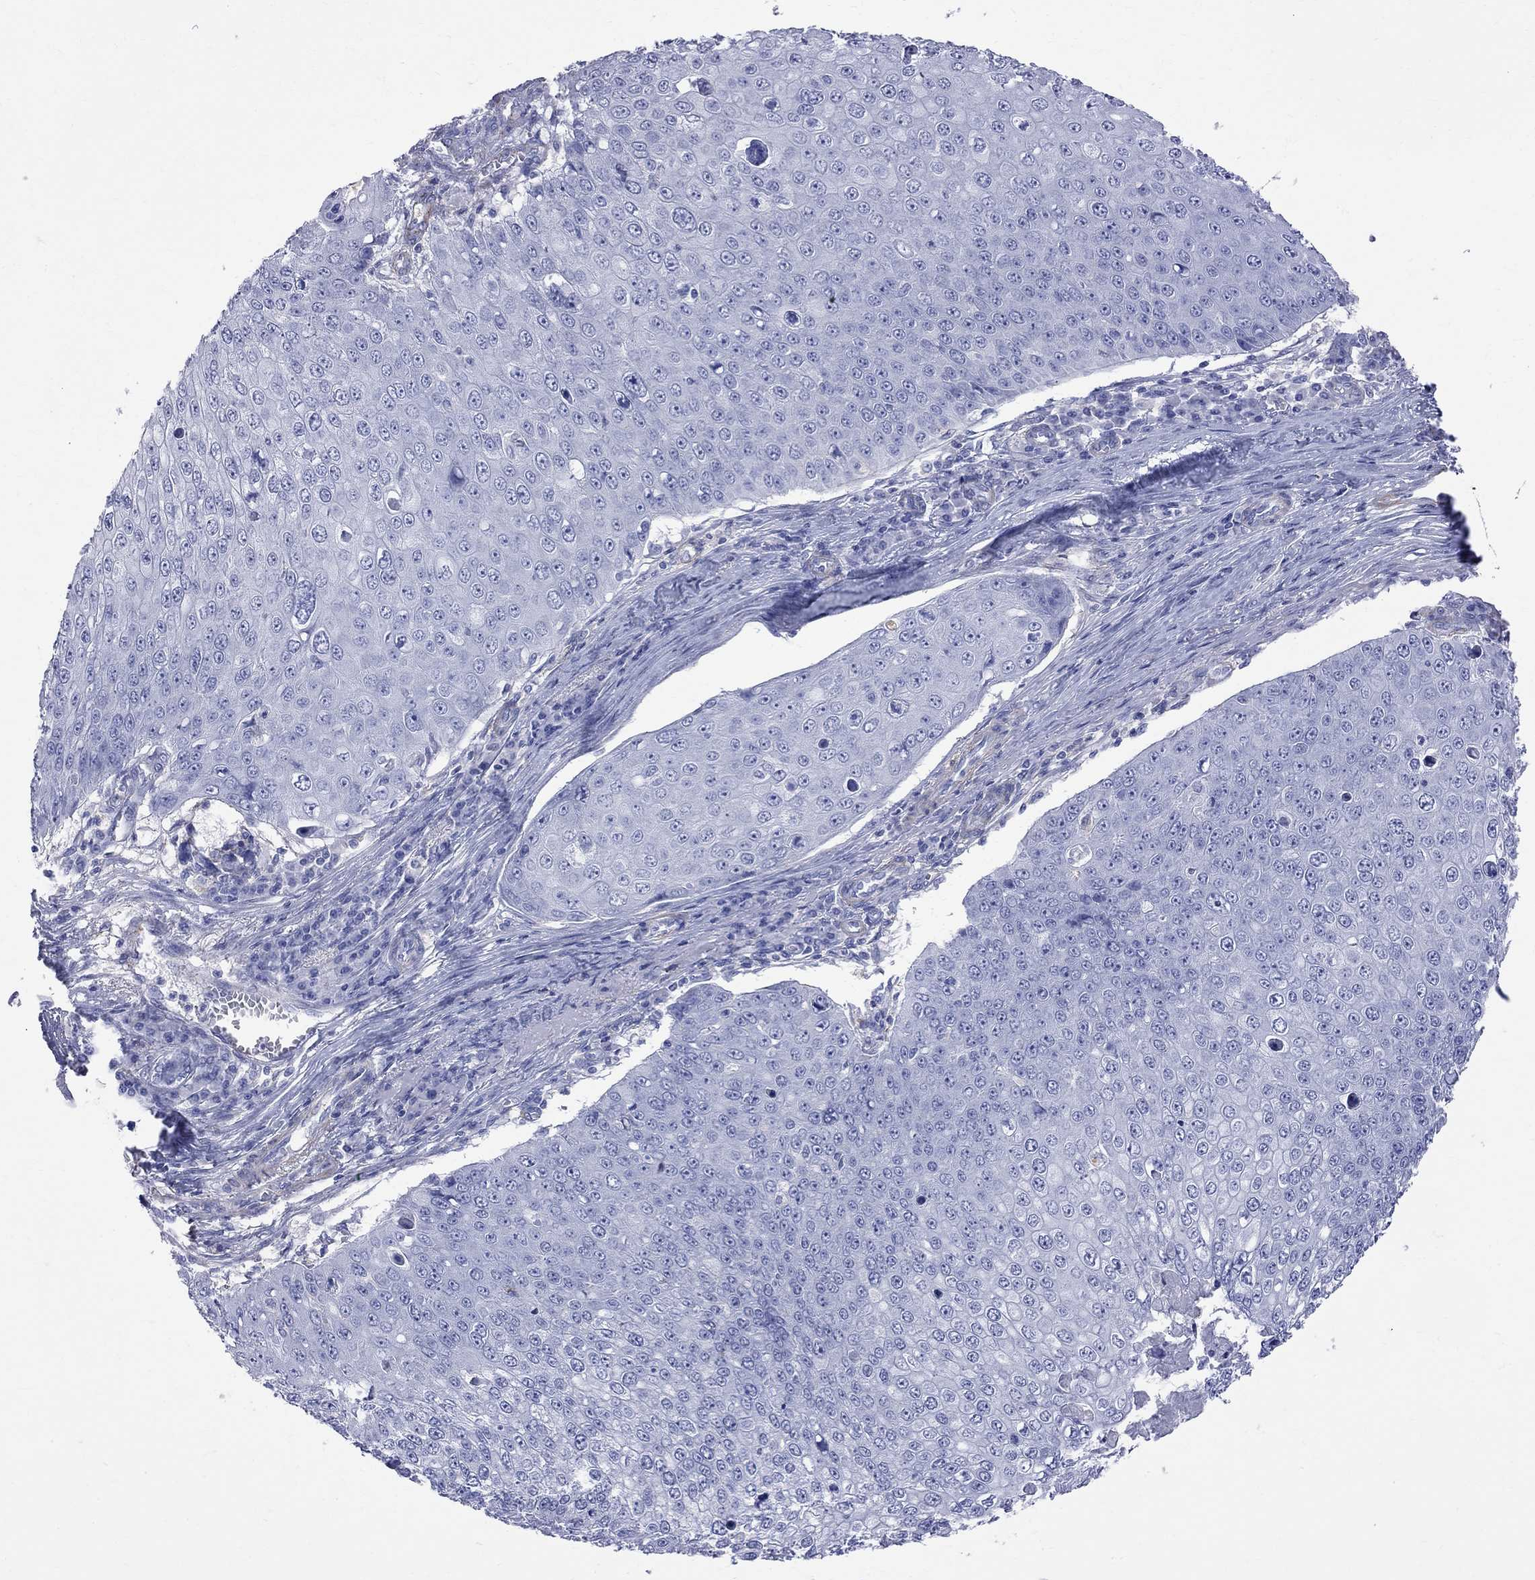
{"staining": {"intensity": "negative", "quantity": "none", "location": "none"}, "tissue": "skin cancer", "cell_type": "Tumor cells", "image_type": "cancer", "snomed": [{"axis": "morphology", "description": "Squamous cell carcinoma, NOS"}, {"axis": "topography", "description": "Skin"}], "caption": "Immunohistochemistry of human skin cancer exhibits no positivity in tumor cells.", "gene": "S100A3", "patient": {"sex": "male", "age": 71}}